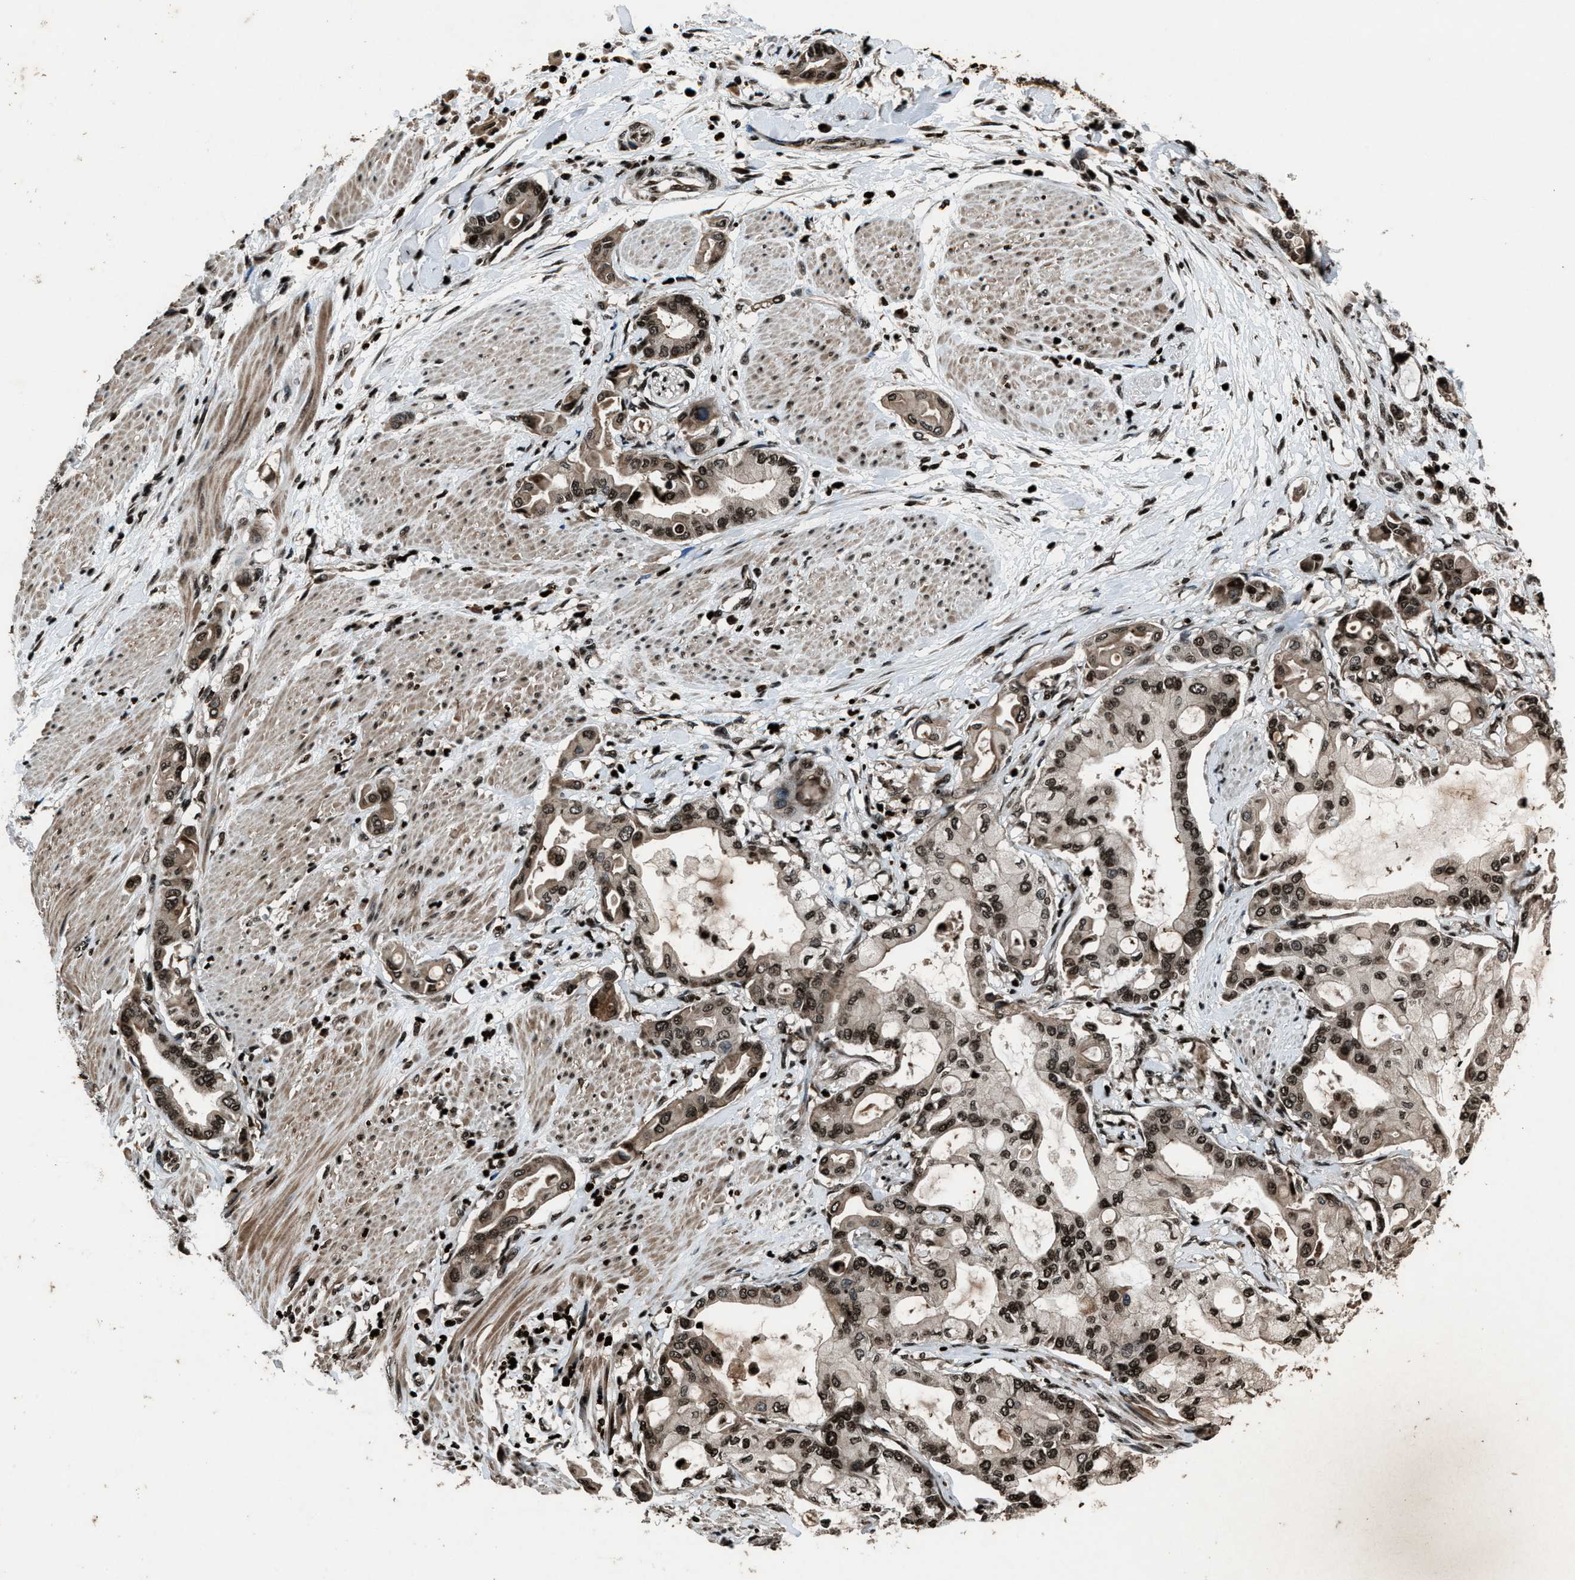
{"staining": {"intensity": "moderate", "quantity": ">75%", "location": "nuclear"}, "tissue": "pancreatic cancer", "cell_type": "Tumor cells", "image_type": "cancer", "snomed": [{"axis": "morphology", "description": "Adenocarcinoma, NOS"}, {"axis": "morphology", "description": "Adenocarcinoma, metastatic, NOS"}, {"axis": "topography", "description": "Lymph node"}, {"axis": "topography", "description": "Pancreas"}, {"axis": "topography", "description": "Duodenum"}], "caption": "Immunohistochemical staining of pancreatic cancer (metastatic adenocarcinoma) reveals medium levels of moderate nuclear positivity in approximately >75% of tumor cells. Using DAB (3,3'-diaminobenzidine) (brown) and hematoxylin (blue) stains, captured at high magnification using brightfield microscopy.", "gene": "H4C1", "patient": {"sex": "female", "age": 64}}